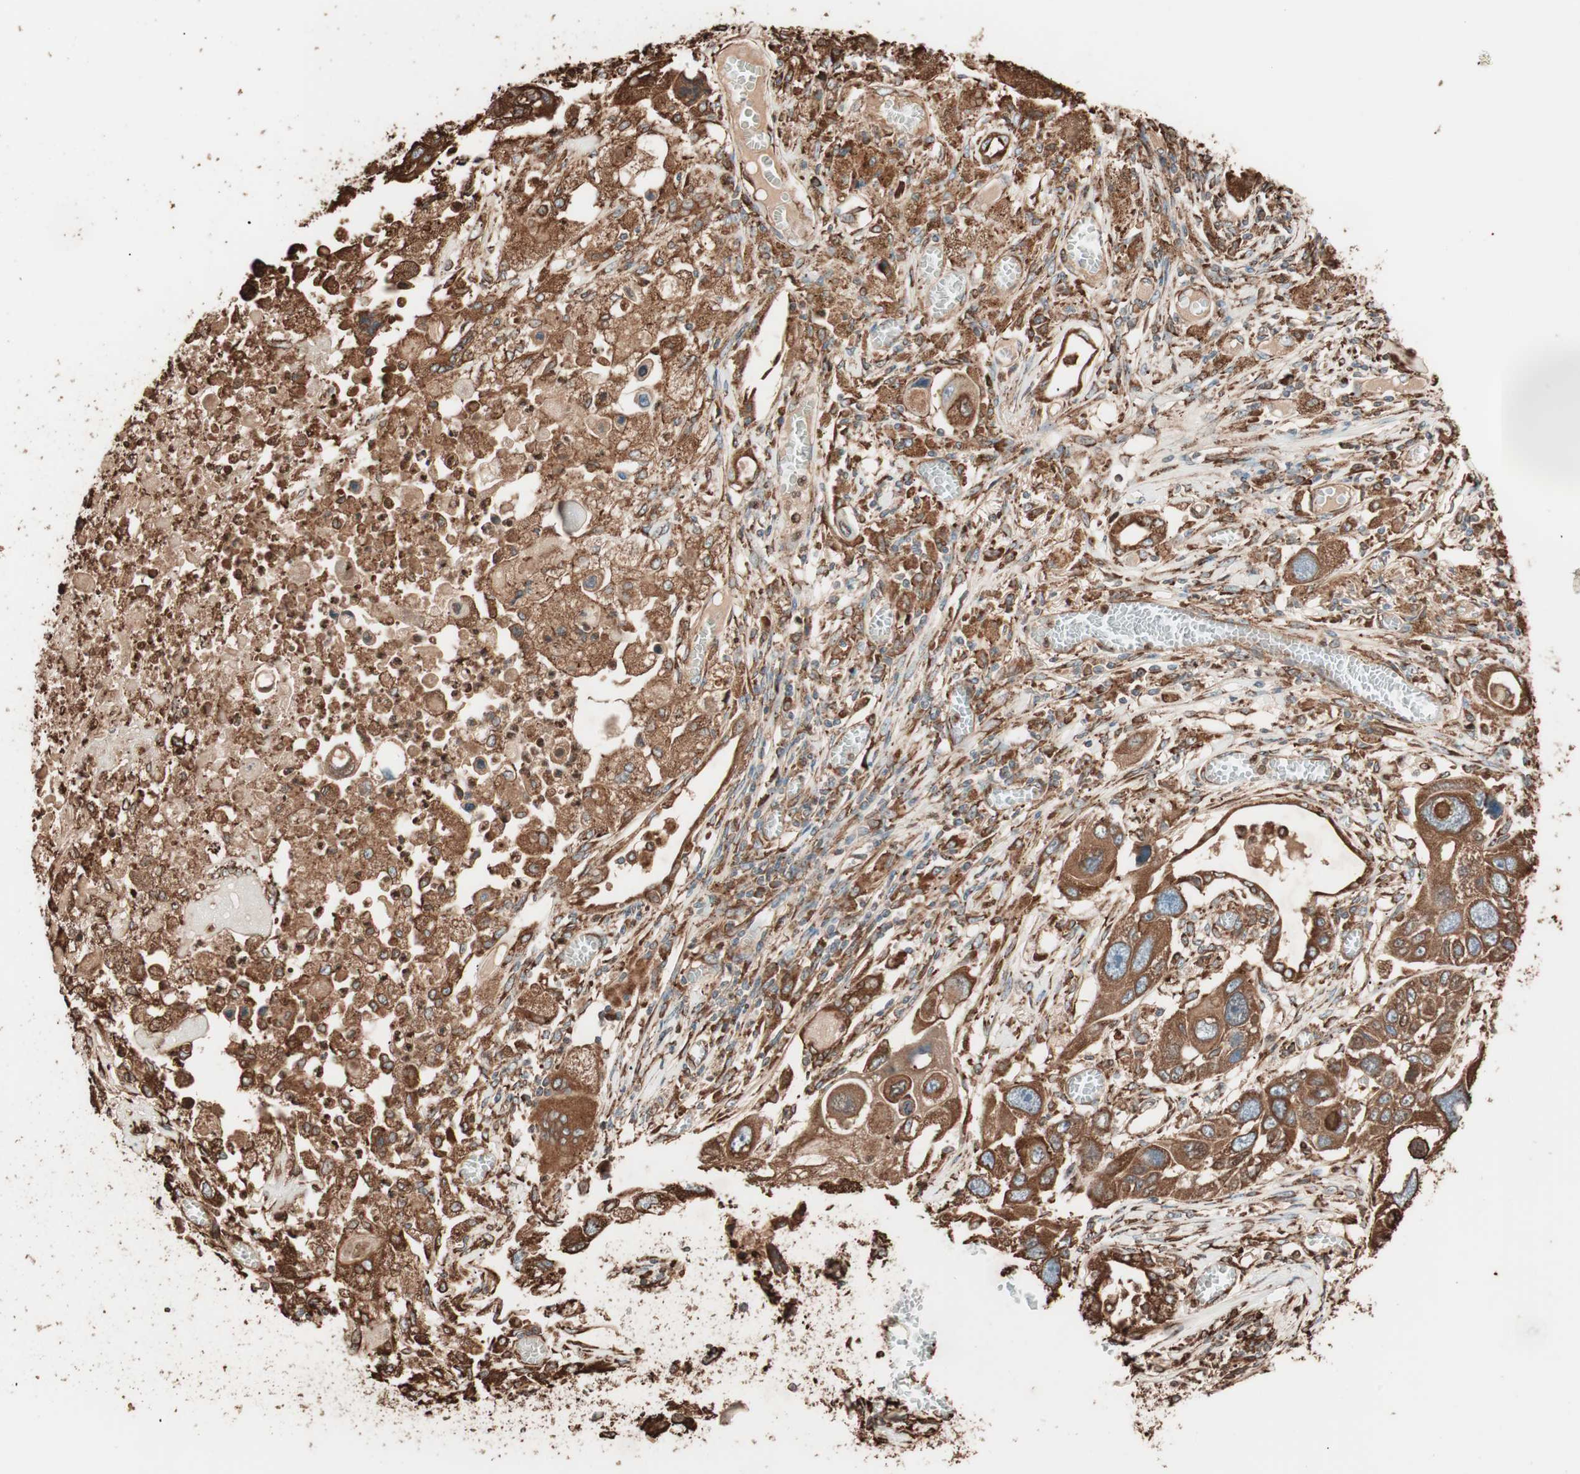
{"staining": {"intensity": "strong", "quantity": ">75%", "location": "cytoplasmic/membranous"}, "tissue": "lung cancer", "cell_type": "Tumor cells", "image_type": "cancer", "snomed": [{"axis": "morphology", "description": "Squamous cell carcinoma, NOS"}, {"axis": "topography", "description": "Lung"}], "caption": "DAB immunohistochemical staining of human lung squamous cell carcinoma reveals strong cytoplasmic/membranous protein staining in about >75% of tumor cells. (Stains: DAB in brown, nuclei in blue, Microscopy: brightfield microscopy at high magnification).", "gene": "VEGFA", "patient": {"sex": "male", "age": 71}}